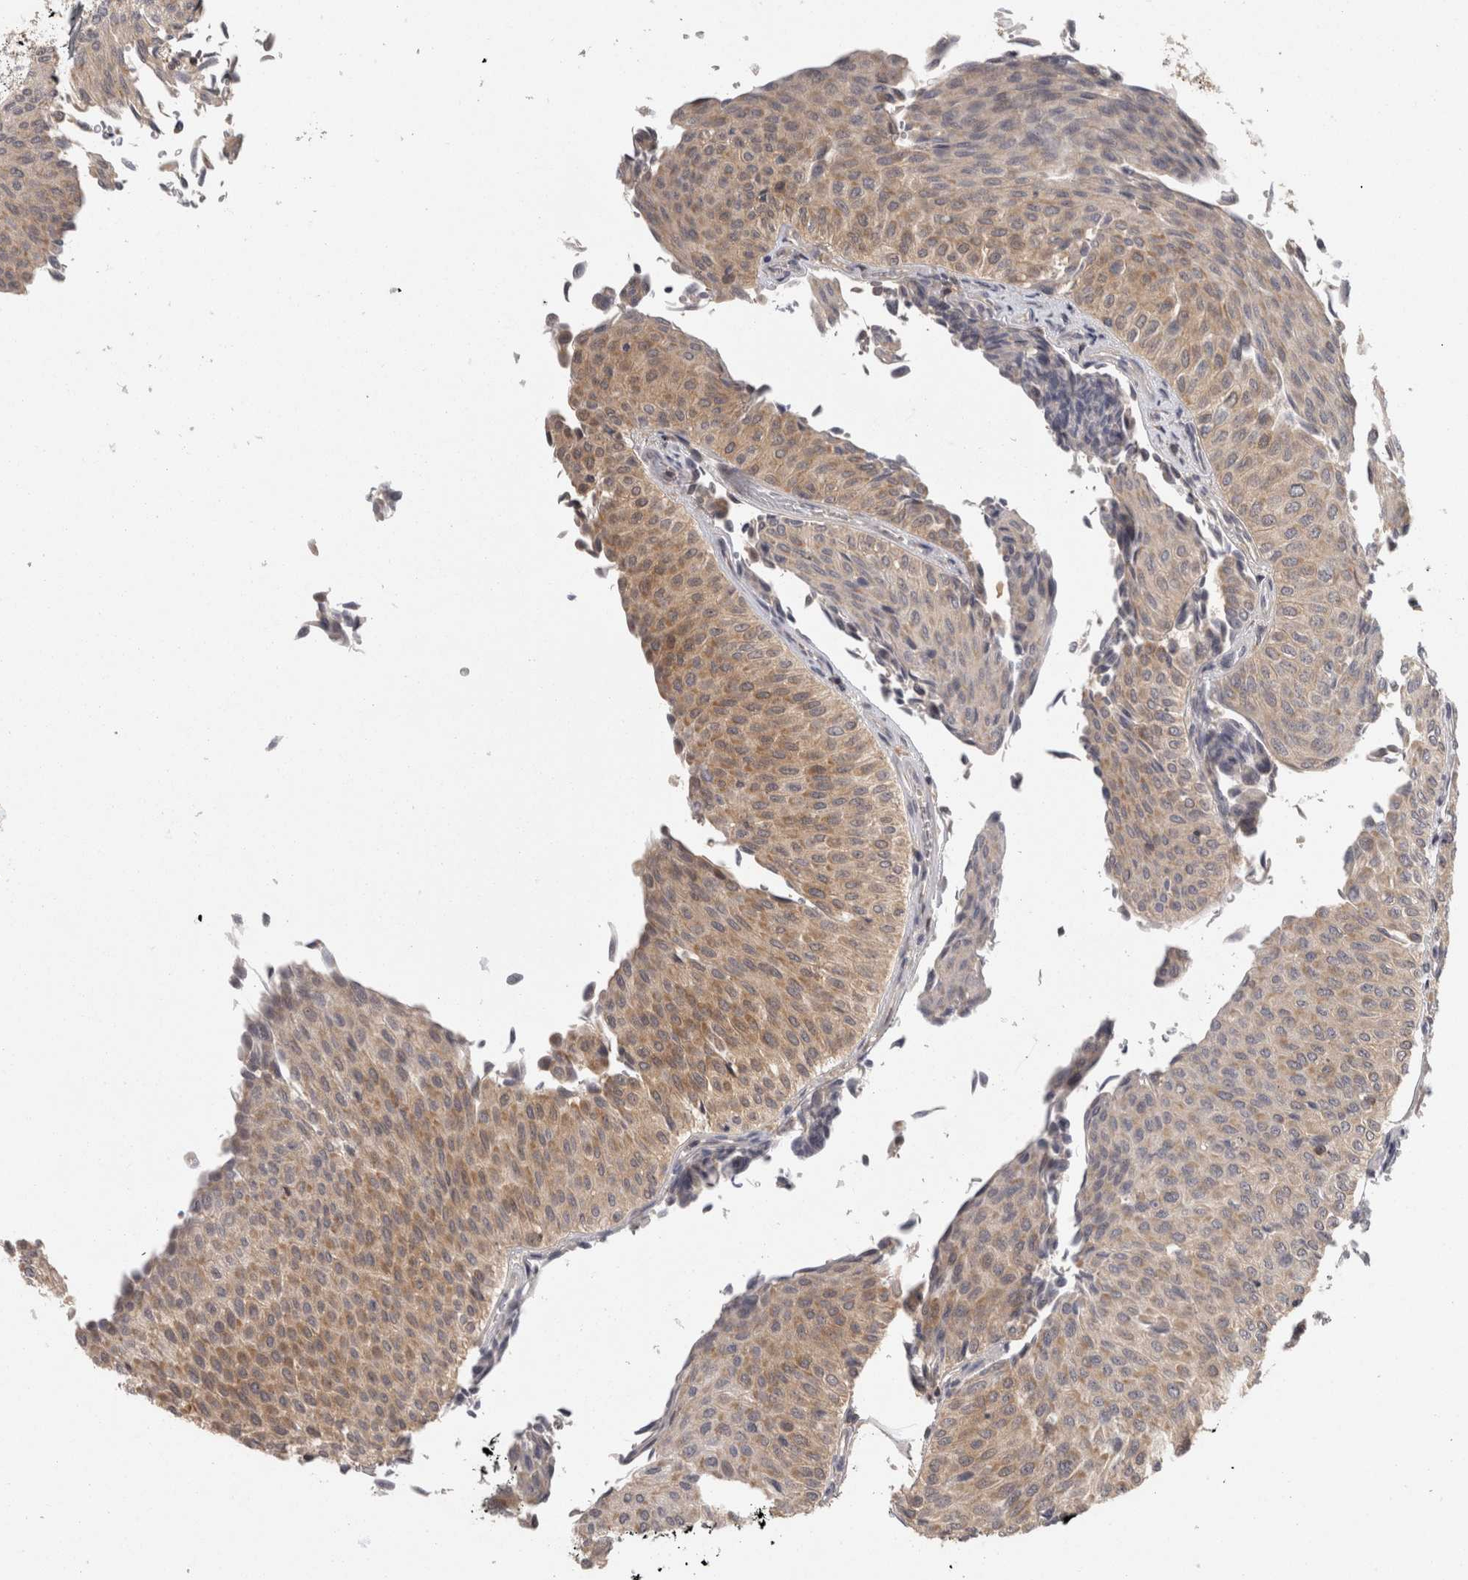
{"staining": {"intensity": "moderate", "quantity": "25%-75%", "location": "cytoplasmic/membranous"}, "tissue": "urothelial cancer", "cell_type": "Tumor cells", "image_type": "cancer", "snomed": [{"axis": "morphology", "description": "Urothelial carcinoma, Low grade"}, {"axis": "topography", "description": "Urinary bladder"}], "caption": "A histopathology image showing moderate cytoplasmic/membranous positivity in about 25%-75% of tumor cells in urothelial cancer, as visualized by brown immunohistochemical staining.", "gene": "ACAT2", "patient": {"sex": "male", "age": 78}}